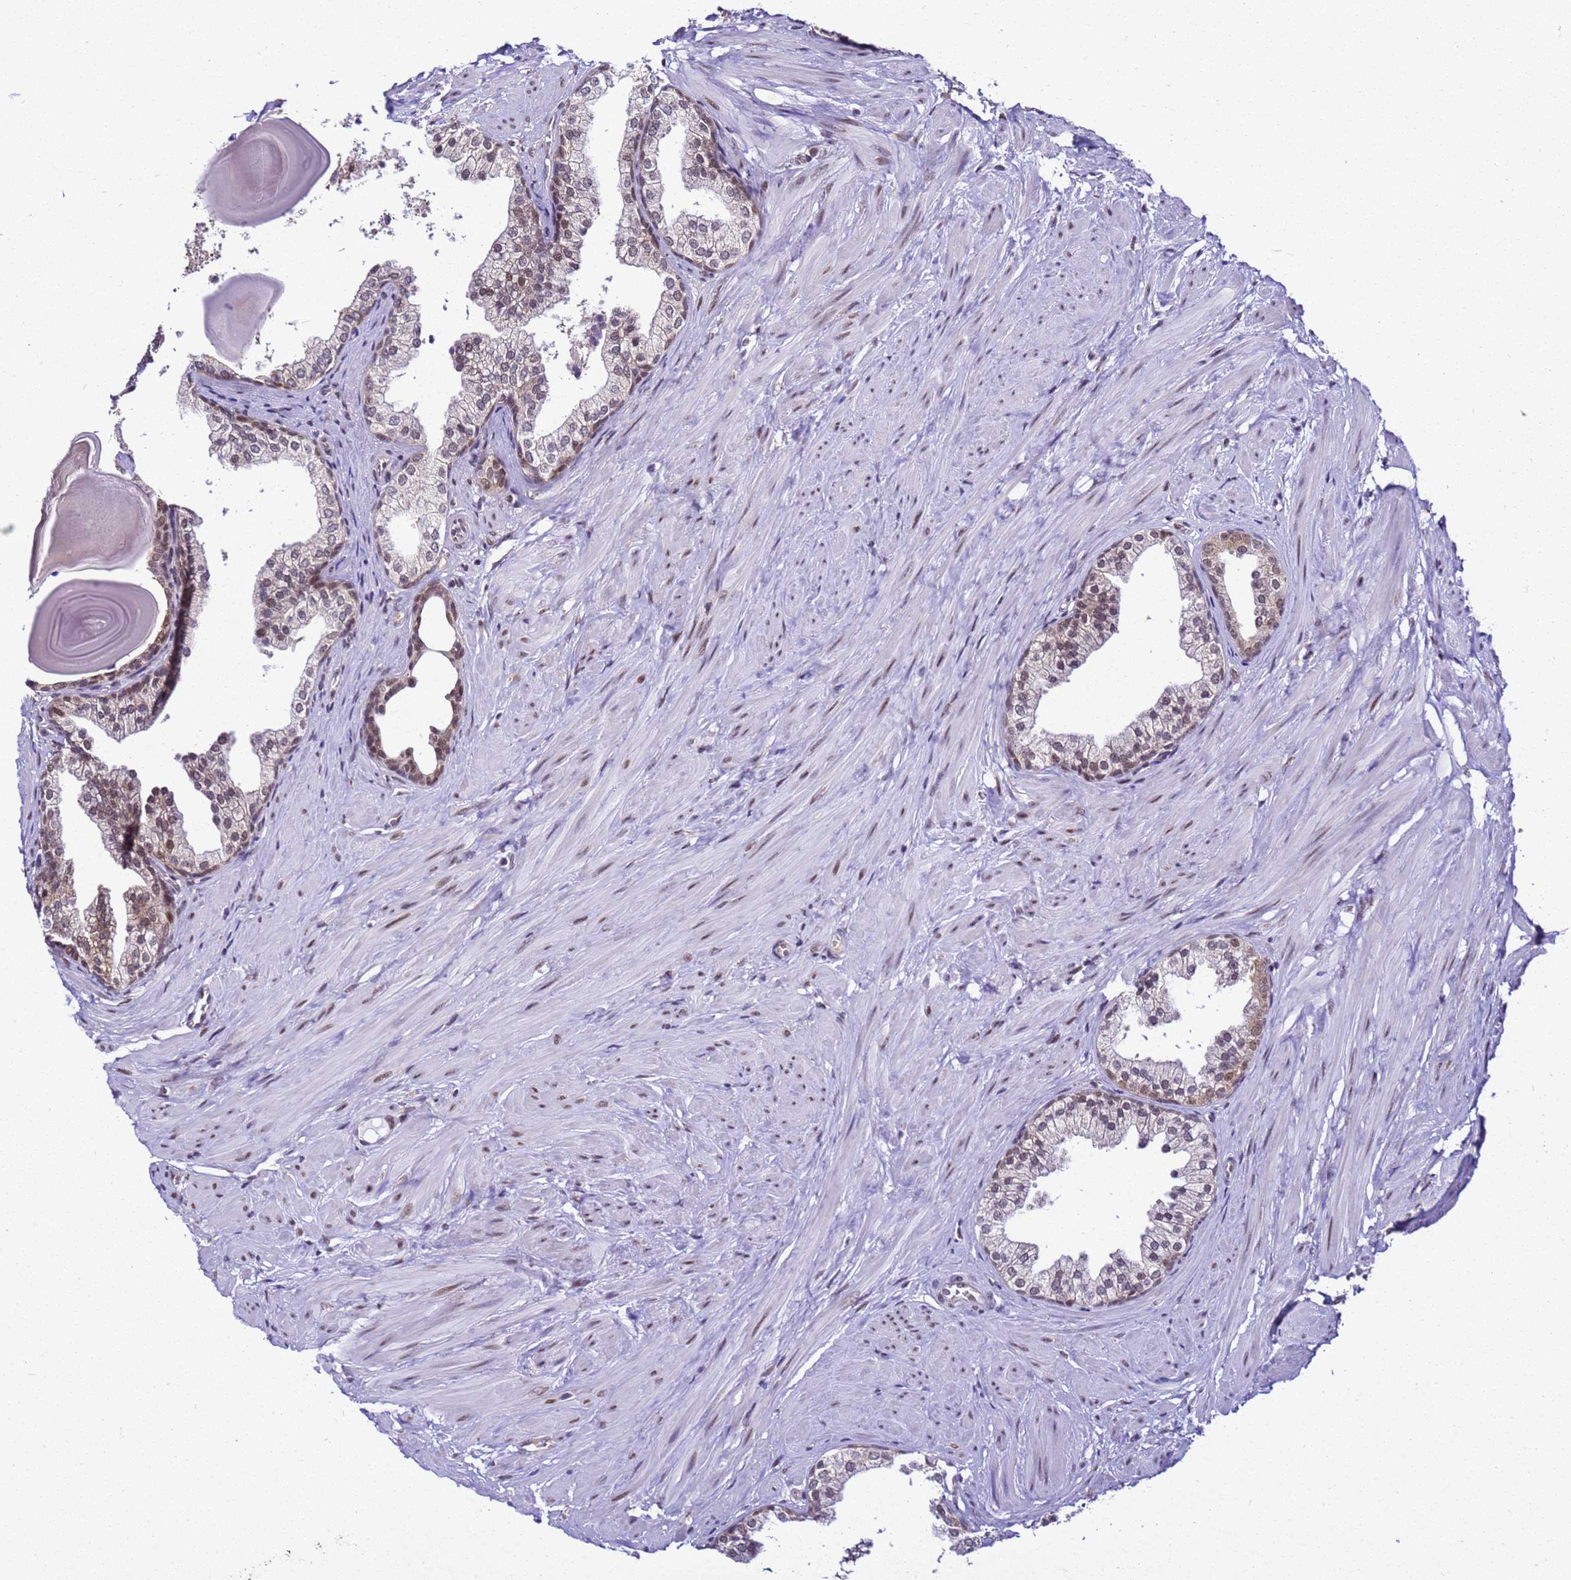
{"staining": {"intensity": "moderate", "quantity": ">75%", "location": "nuclear"}, "tissue": "prostate", "cell_type": "Glandular cells", "image_type": "normal", "snomed": [{"axis": "morphology", "description": "Normal tissue, NOS"}, {"axis": "topography", "description": "Prostate"}], "caption": "Moderate nuclear staining for a protein is appreciated in about >75% of glandular cells of normal prostate using immunohistochemistry.", "gene": "SMN1", "patient": {"sex": "male", "age": 48}}